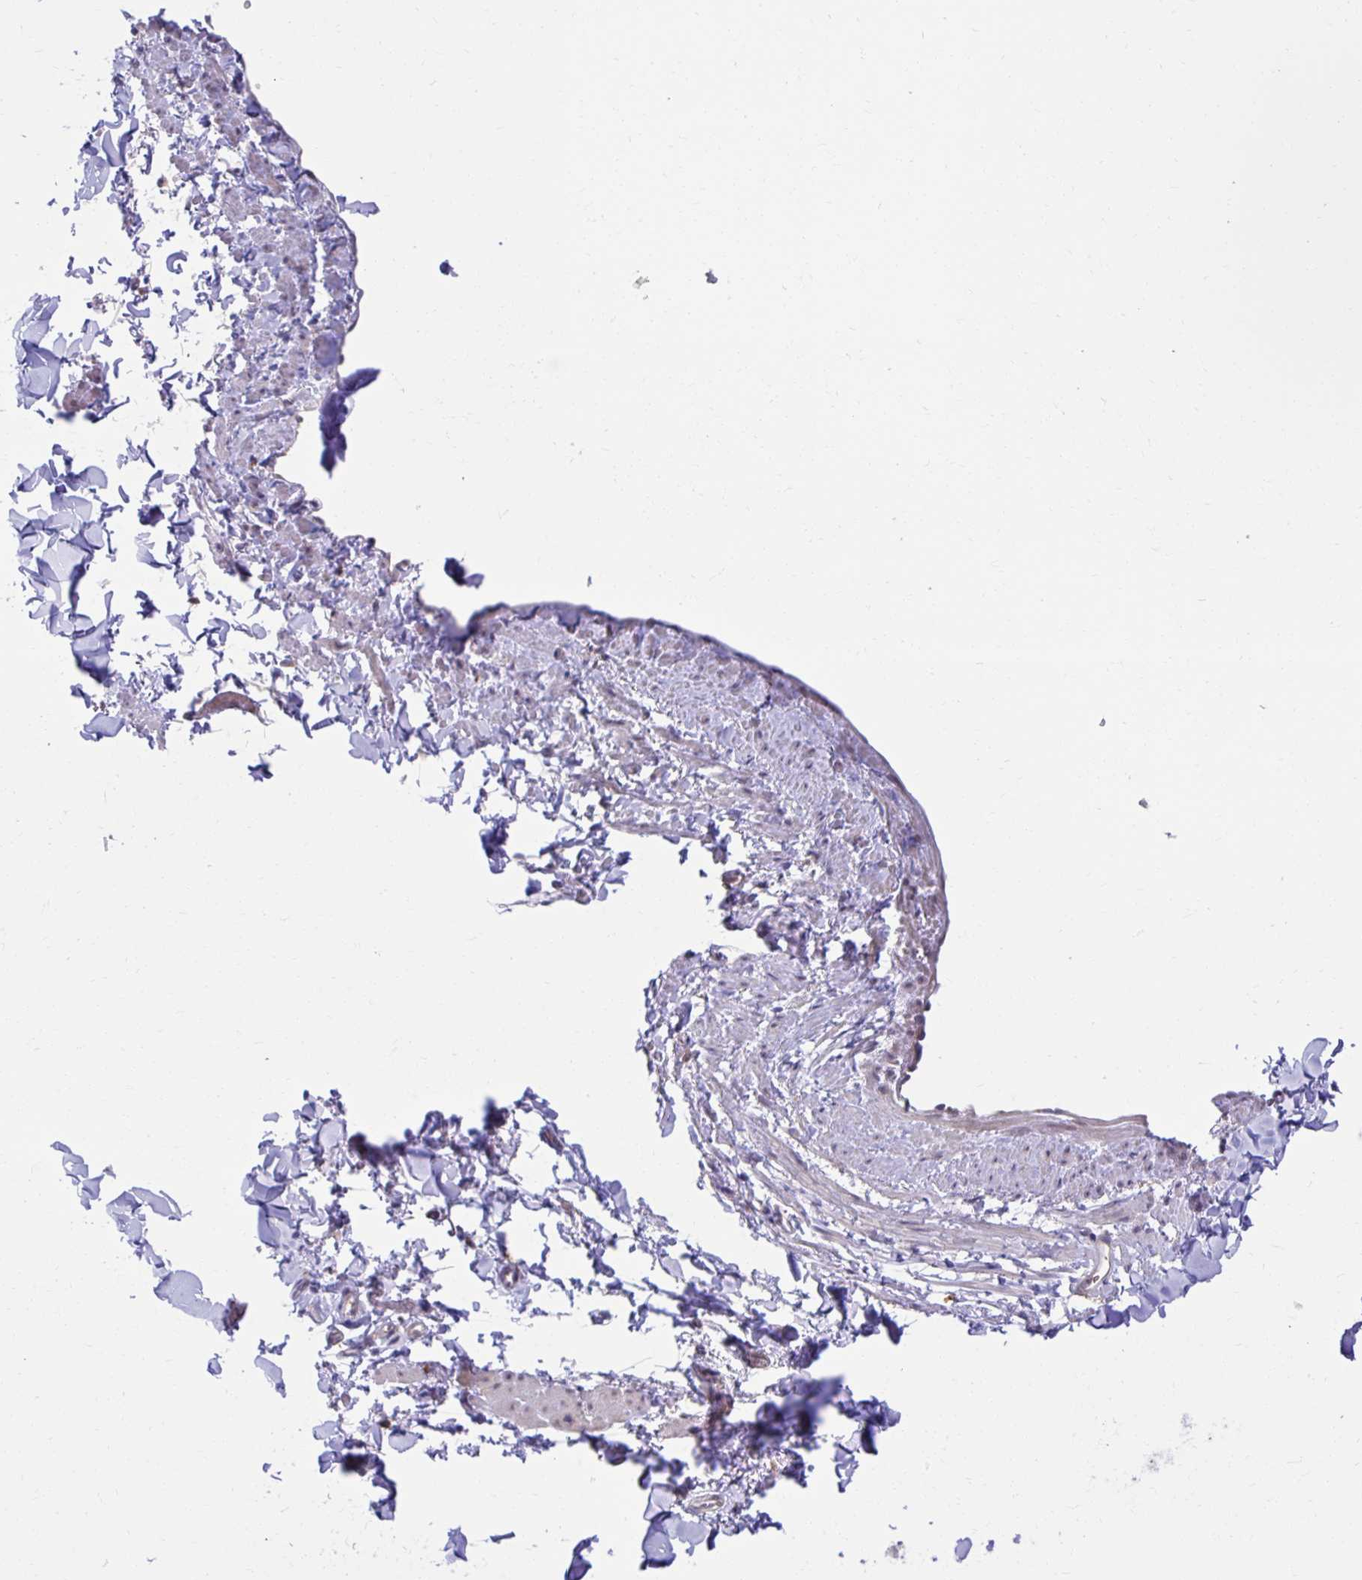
{"staining": {"intensity": "negative", "quantity": "none", "location": "none"}, "tissue": "adipose tissue", "cell_type": "Adipocytes", "image_type": "normal", "snomed": [{"axis": "morphology", "description": "Normal tissue, NOS"}, {"axis": "topography", "description": "Vulva"}, {"axis": "topography", "description": "Peripheral nerve tissue"}], "caption": "Immunohistochemistry image of unremarkable adipose tissue: human adipose tissue stained with DAB exhibits no significant protein expression in adipocytes.", "gene": "MIEN1", "patient": {"sex": "female", "age": 66}}